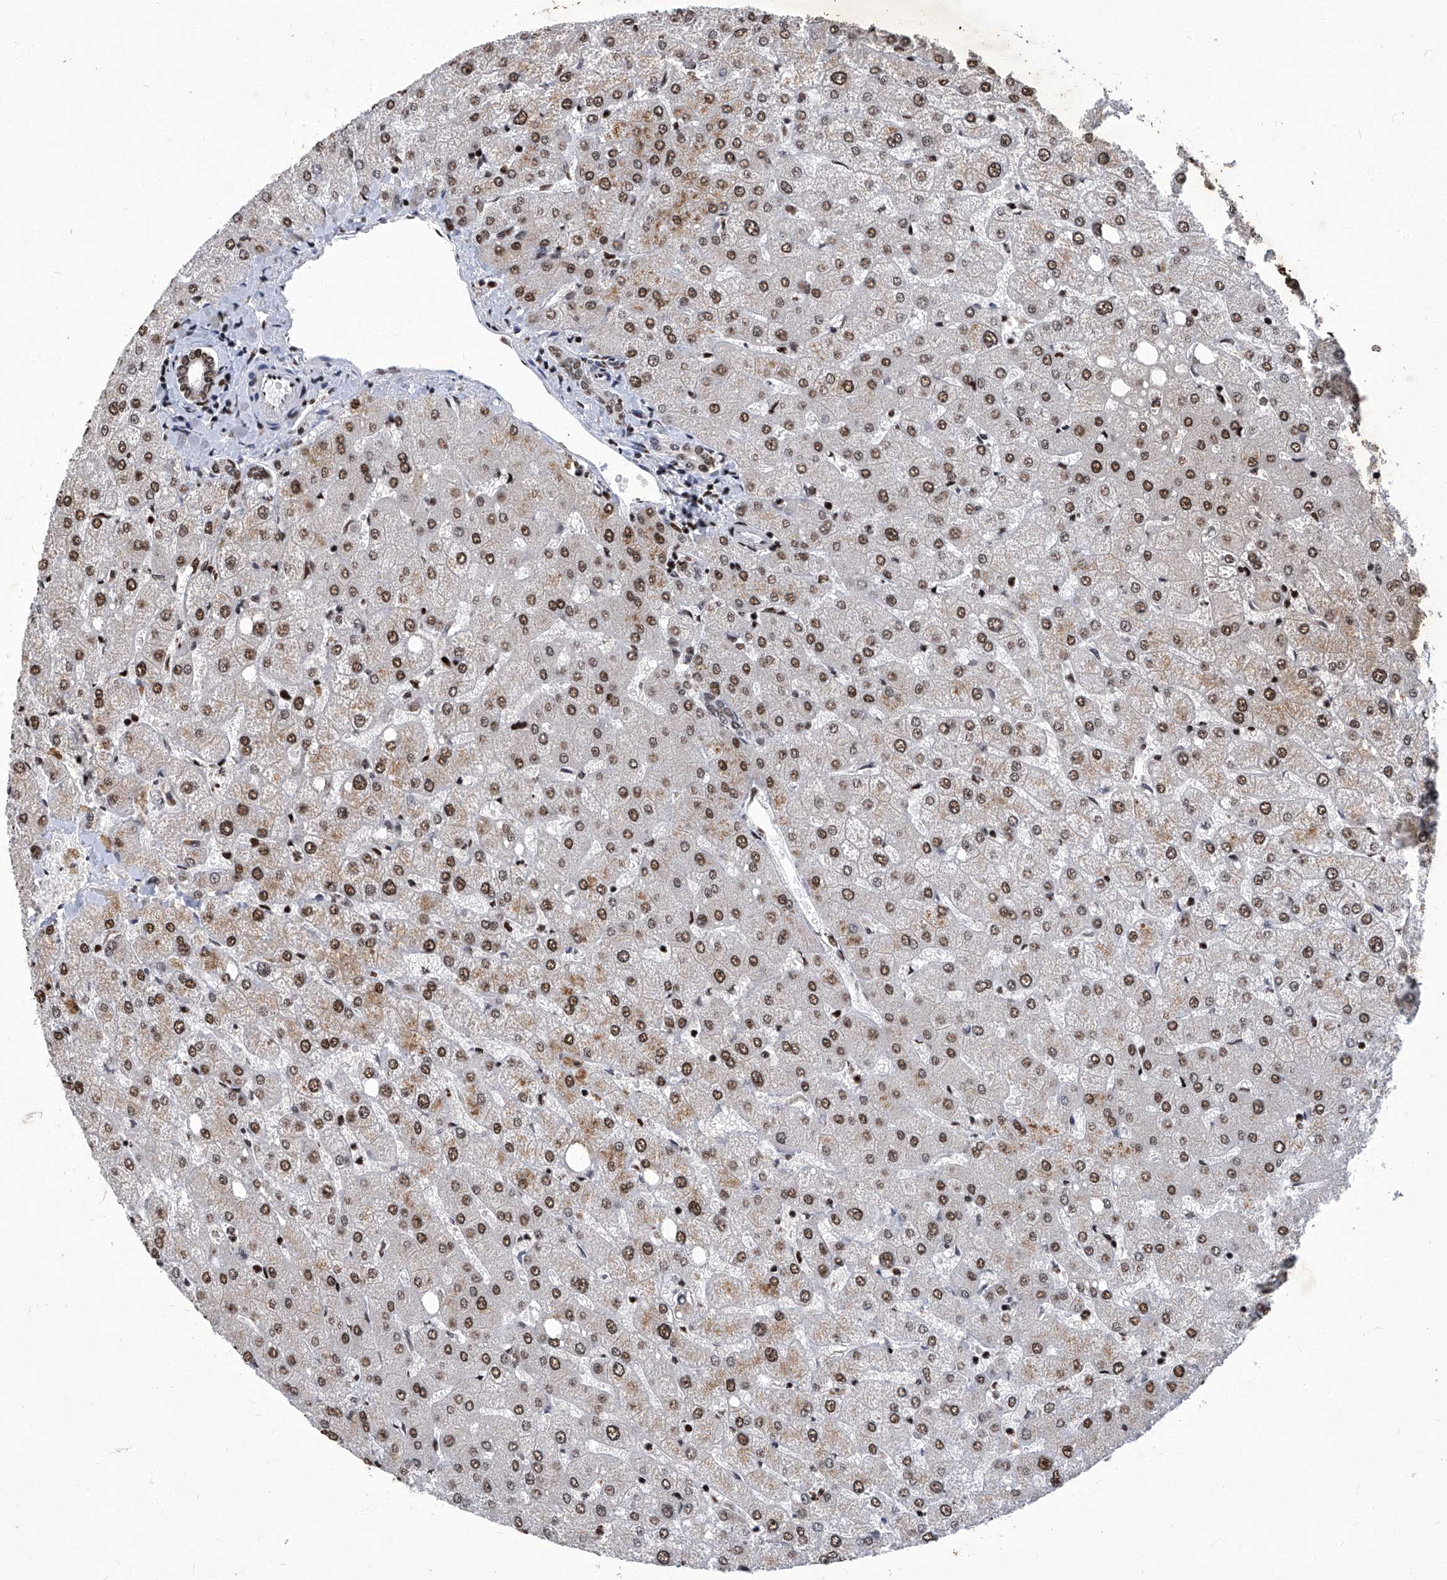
{"staining": {"intensity": "moderate", "quantity": ">75%", "location": "nuclear"}, "tissue": "liver", "cell_type": "Cholangiocytes", "image_type": "normal", "snomed": [{"axis": "morphology", "description": "Normal tissue, NOS"}, {"axis": "topography", "description": "Liver"}], "caption": "Protein expression analysis of unremarkable human liver reveals moderate nuclear expression in about >75% of cholangiocytes.", "gene": "HBP1", "patient": {"sex": "female", "age": 54}}